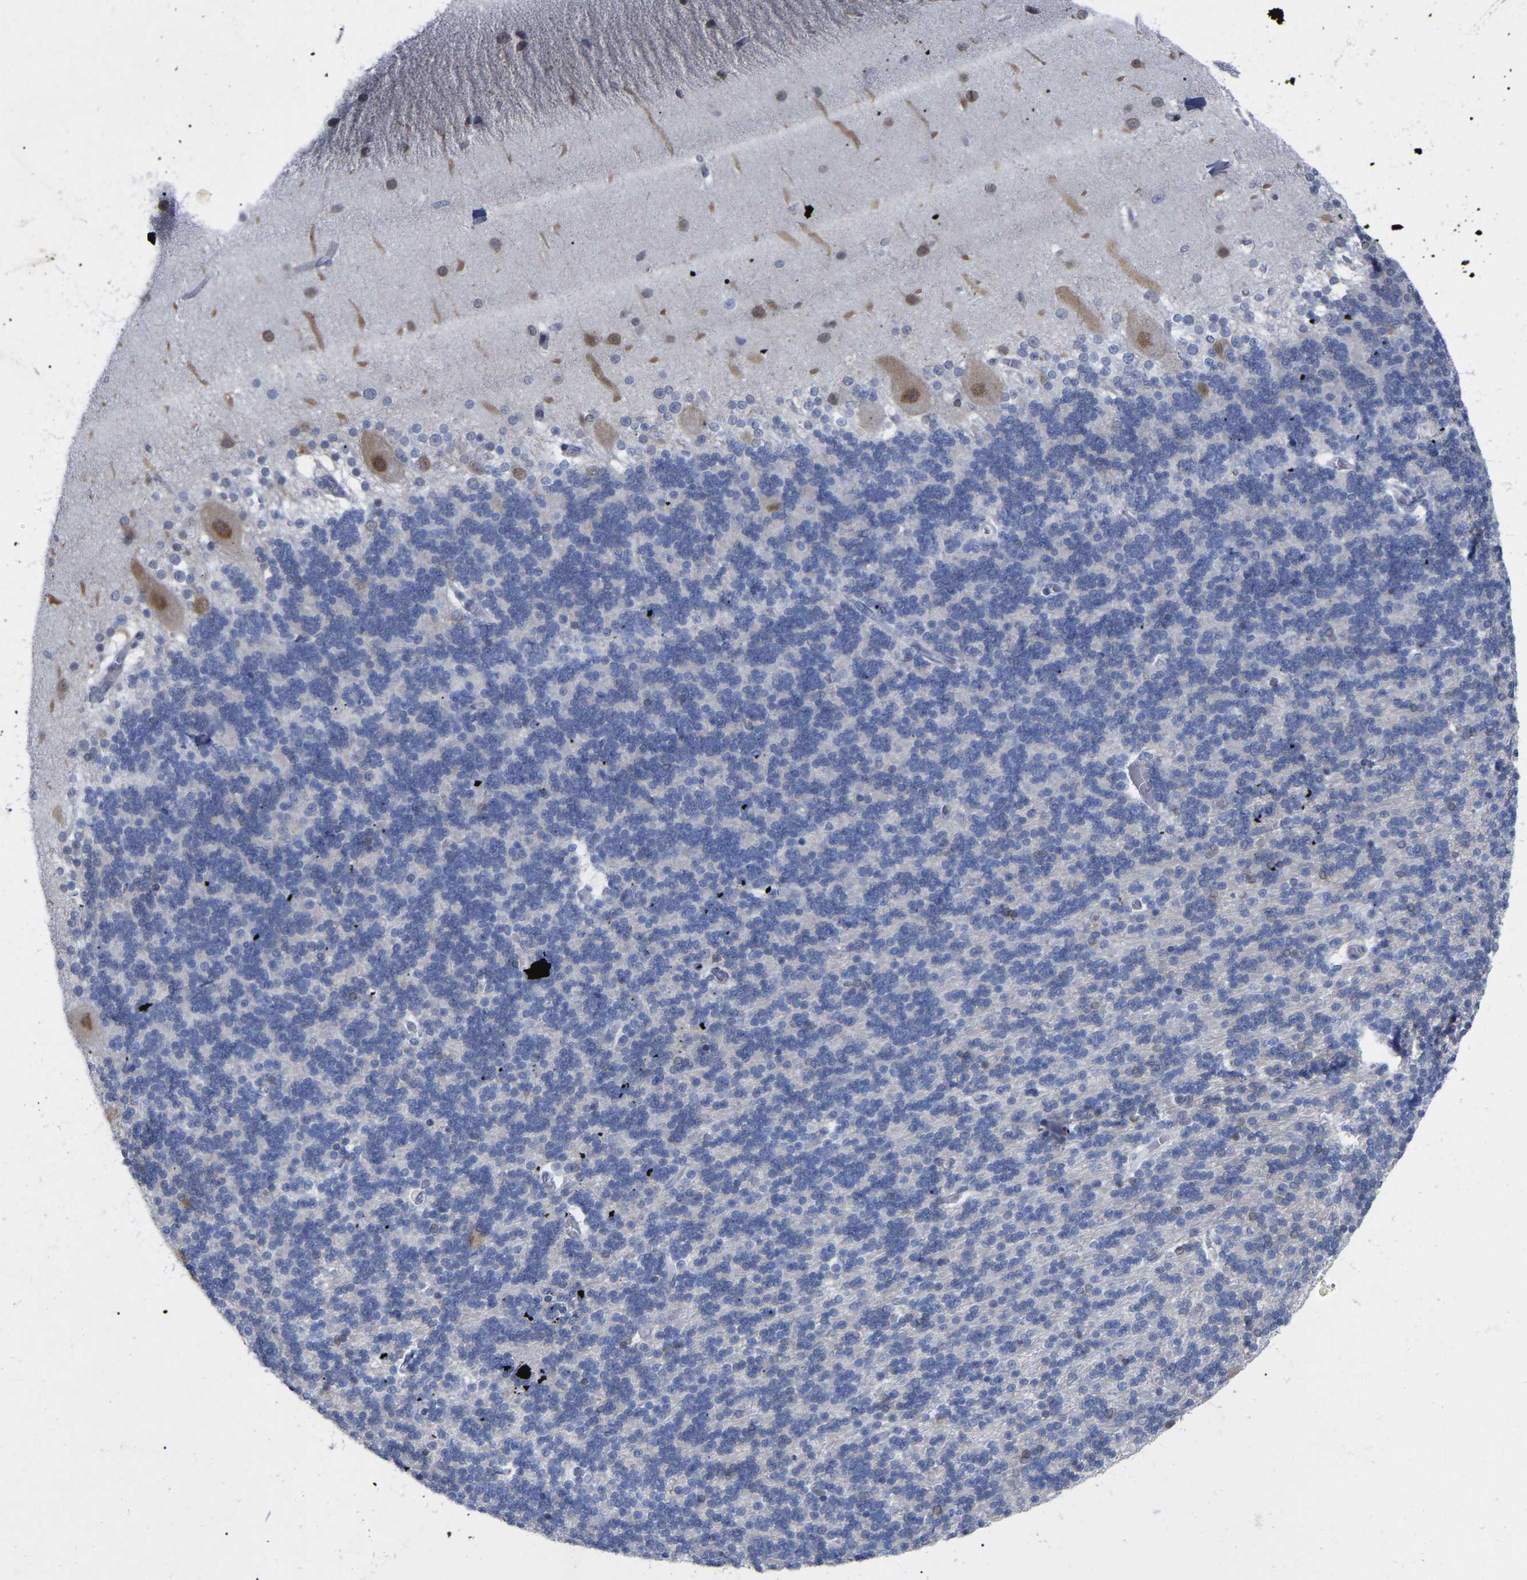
{"staining": {"intensity": "negative", "quantity": "none", "location": "none"}, "tissue": "cerebellum", "cell_type": "Cells in granular layer", "image_type": "normal", "snomed": [{"axis": "morphology", "description": "Normal tissue, NOS"}, {"axis": "topography", "description": "Cerebellum"}], "caption": "The photomicrograph demonstrates no staining of cells in granular layer in normal cerebellum.", "gene": "UBE4B", "patient": {"sex": "female", "age": 54}}